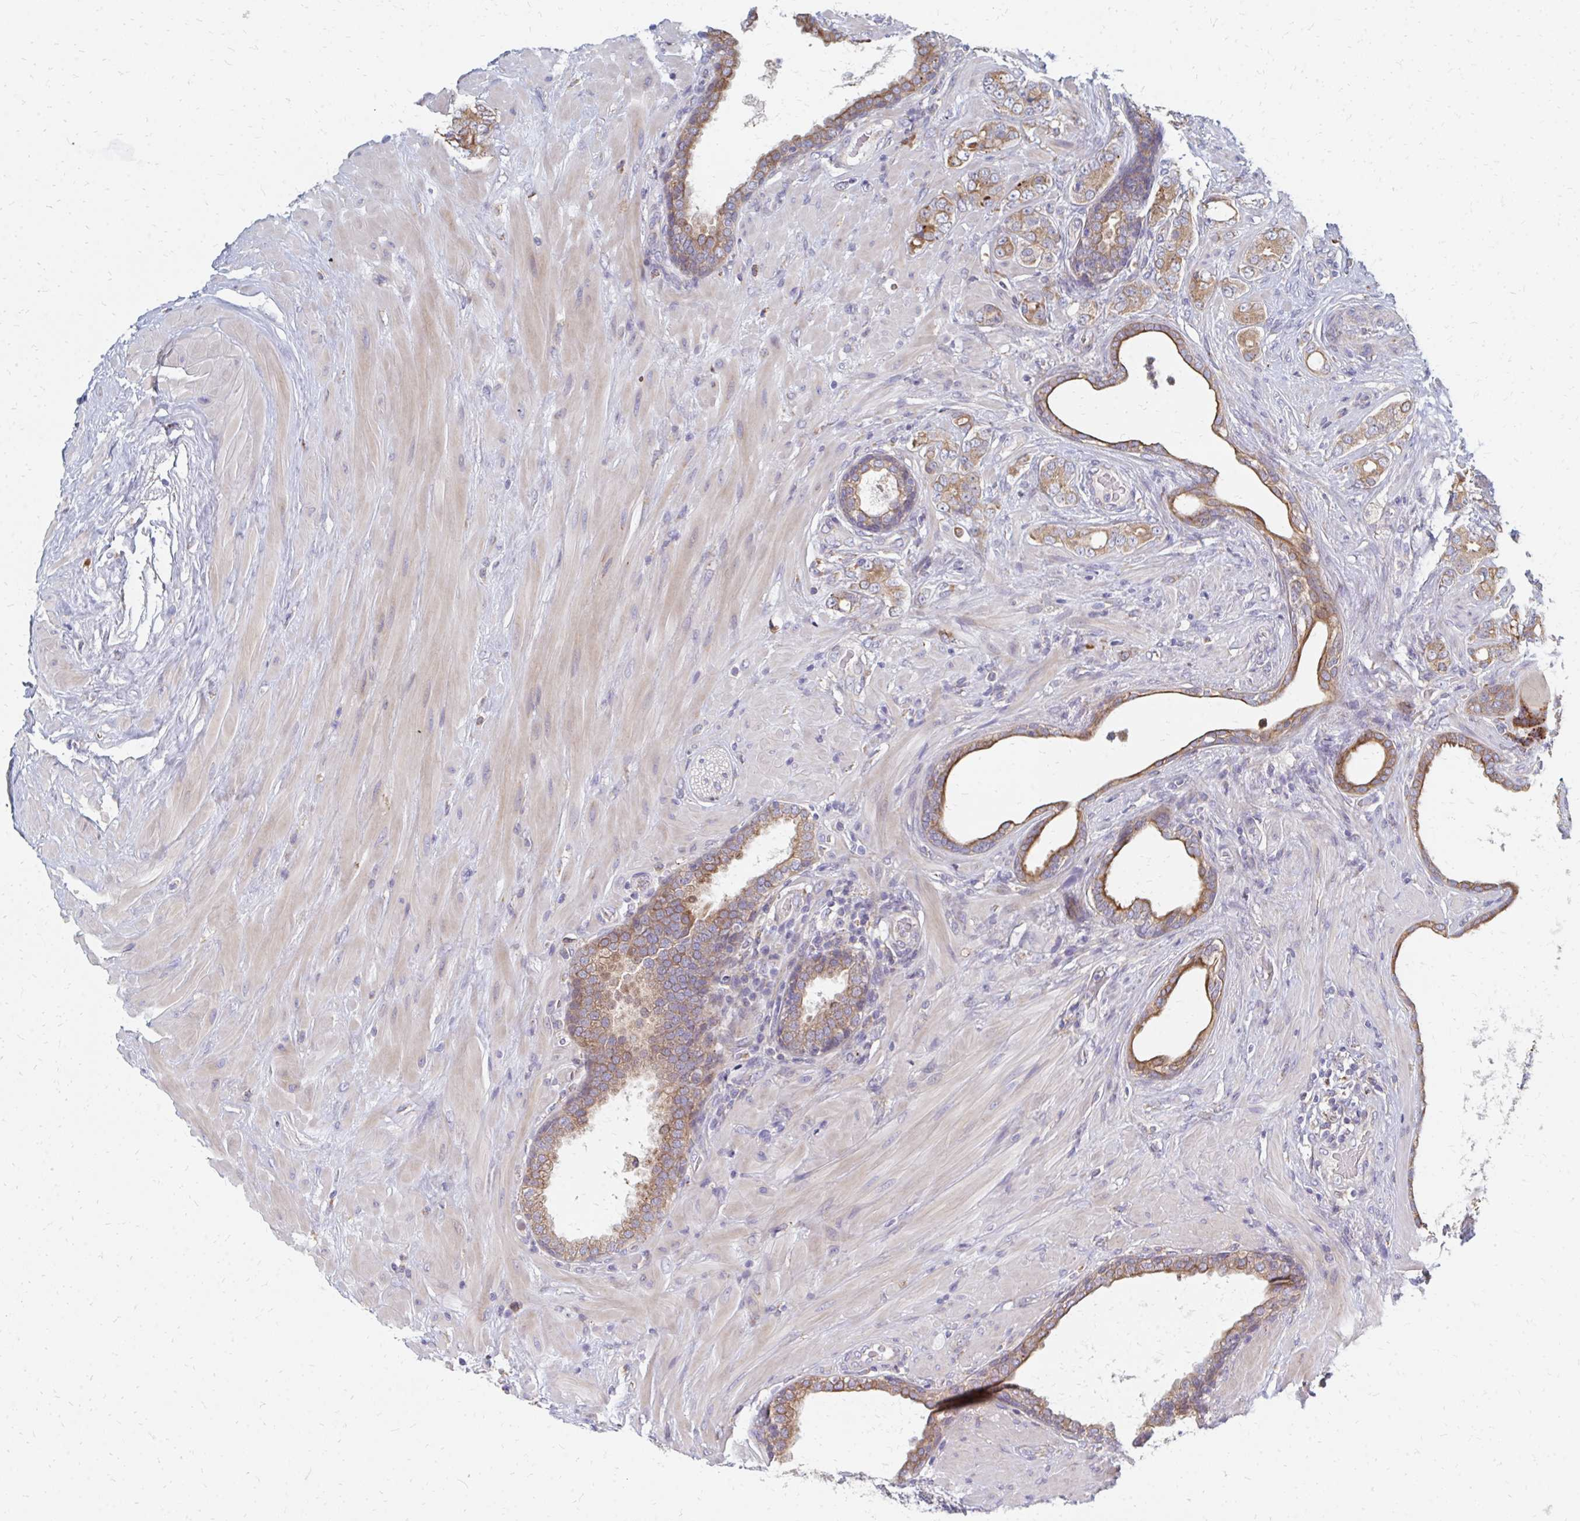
{"staining": {"intensity": "weak", "quantity": ">75%", "location": "cytoplasmic/membranous"}, "tissue": "prostate cancer", "cell_type": "Tumor cells", "image_type": "cancer", "snomed": [{"axis": "morphology", "description": "Adenocarcinoma, High grade"}, {"axis": "topography", "description": "Prostate"}], "caption": "Tumor cells demonstrate weak cytoplasmic/membranous staining in about >75% of cells in prostate adenocarcinoma (high-grade). Nuclei are stained in blue.", "gene": "PPP1R13L", "patient": {"sex": "male", "age": 62}}